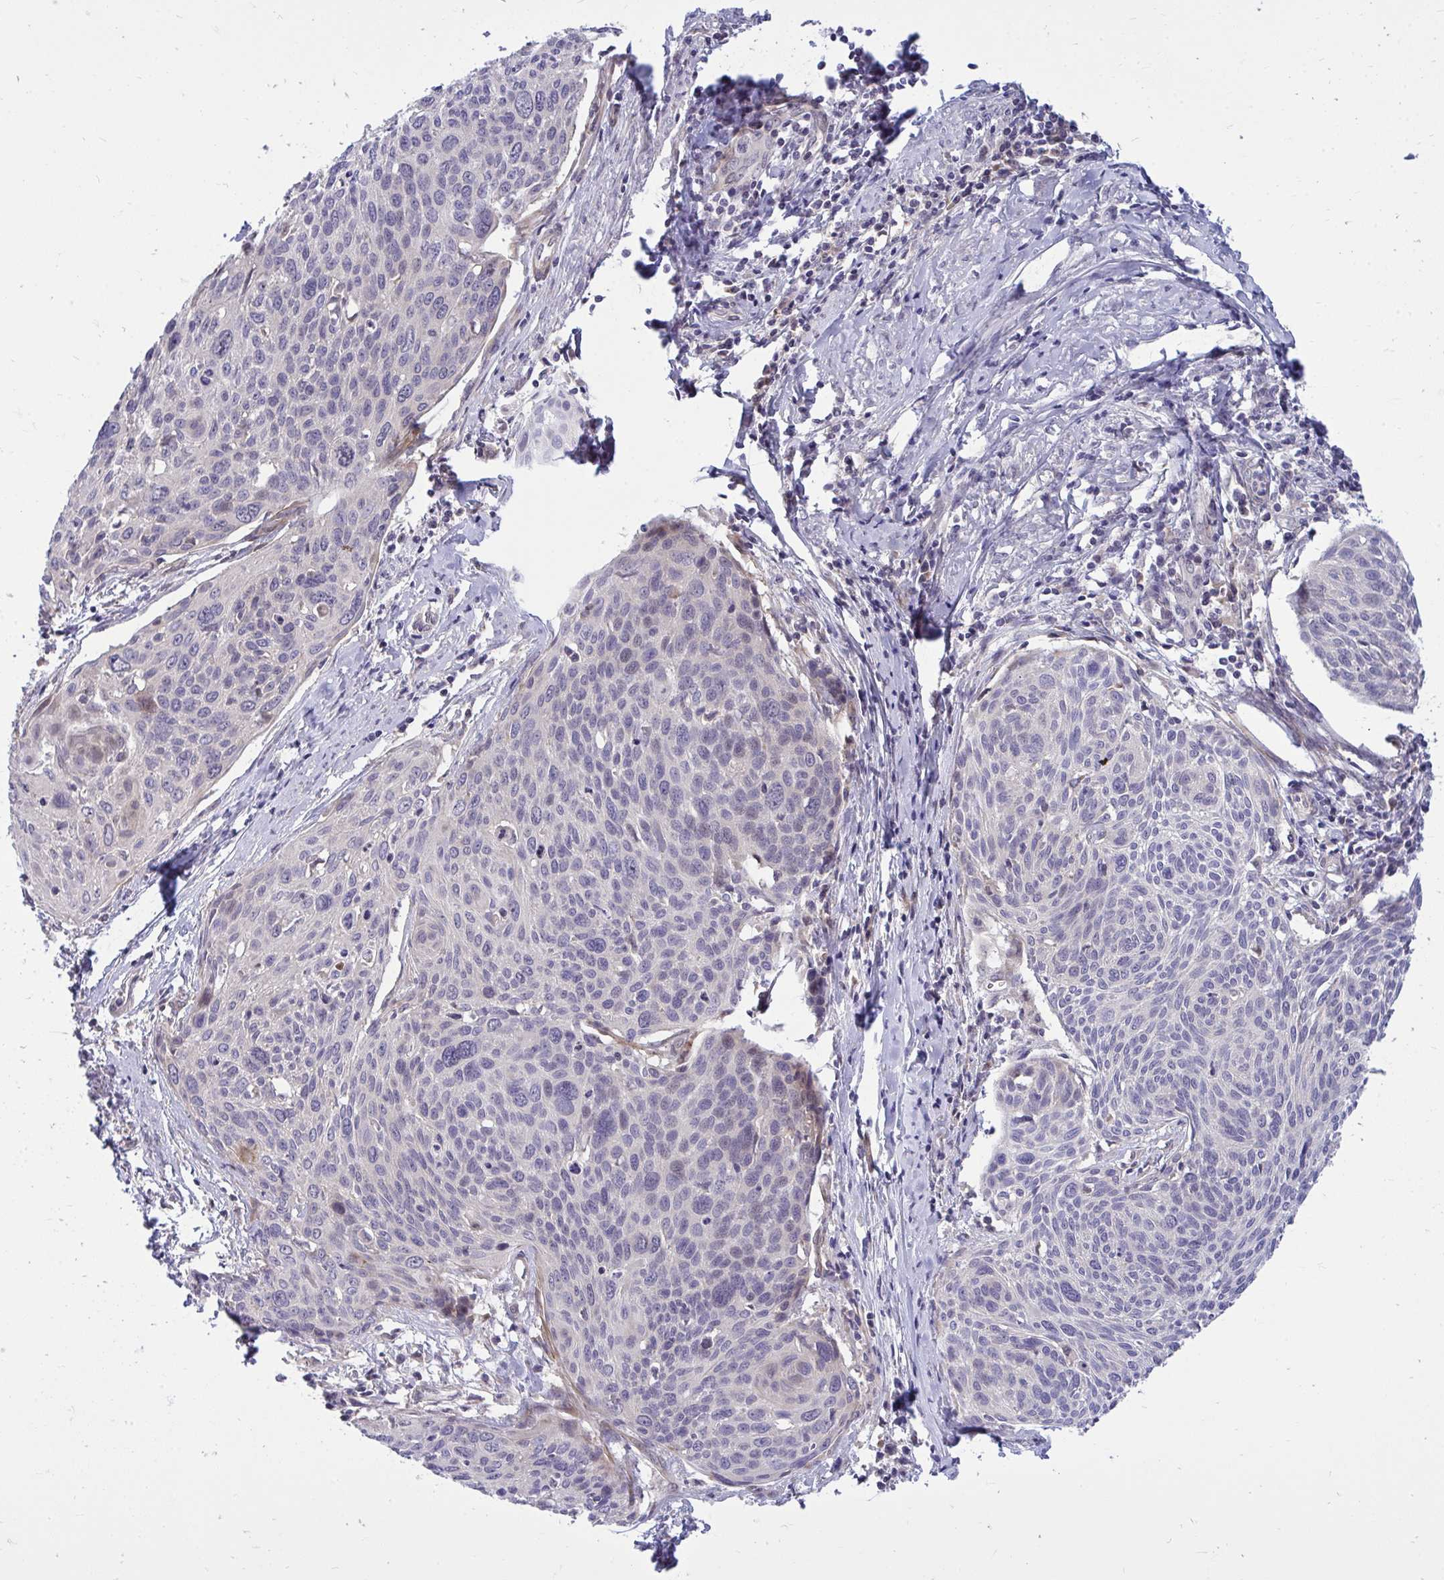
{"staining": {"intensity": "negative", "quantity": "none", "location": "none"}, "tissue": "cervical cancer", "cell_type": "Tumor cells", "image_type": "cancer", "snomed": [{"axis": "morphology", "description": "Squamous cell carcinoma, NOS"}, {"axis": "topography", "description": "Cervix"}], "caption": "Histopathology image shows no protein expression in tumor cells of squamous cell carcinoma (cervical) tissue.", "gene": "HMBOX1", "patient": {"sex": "female", "age": 49}}